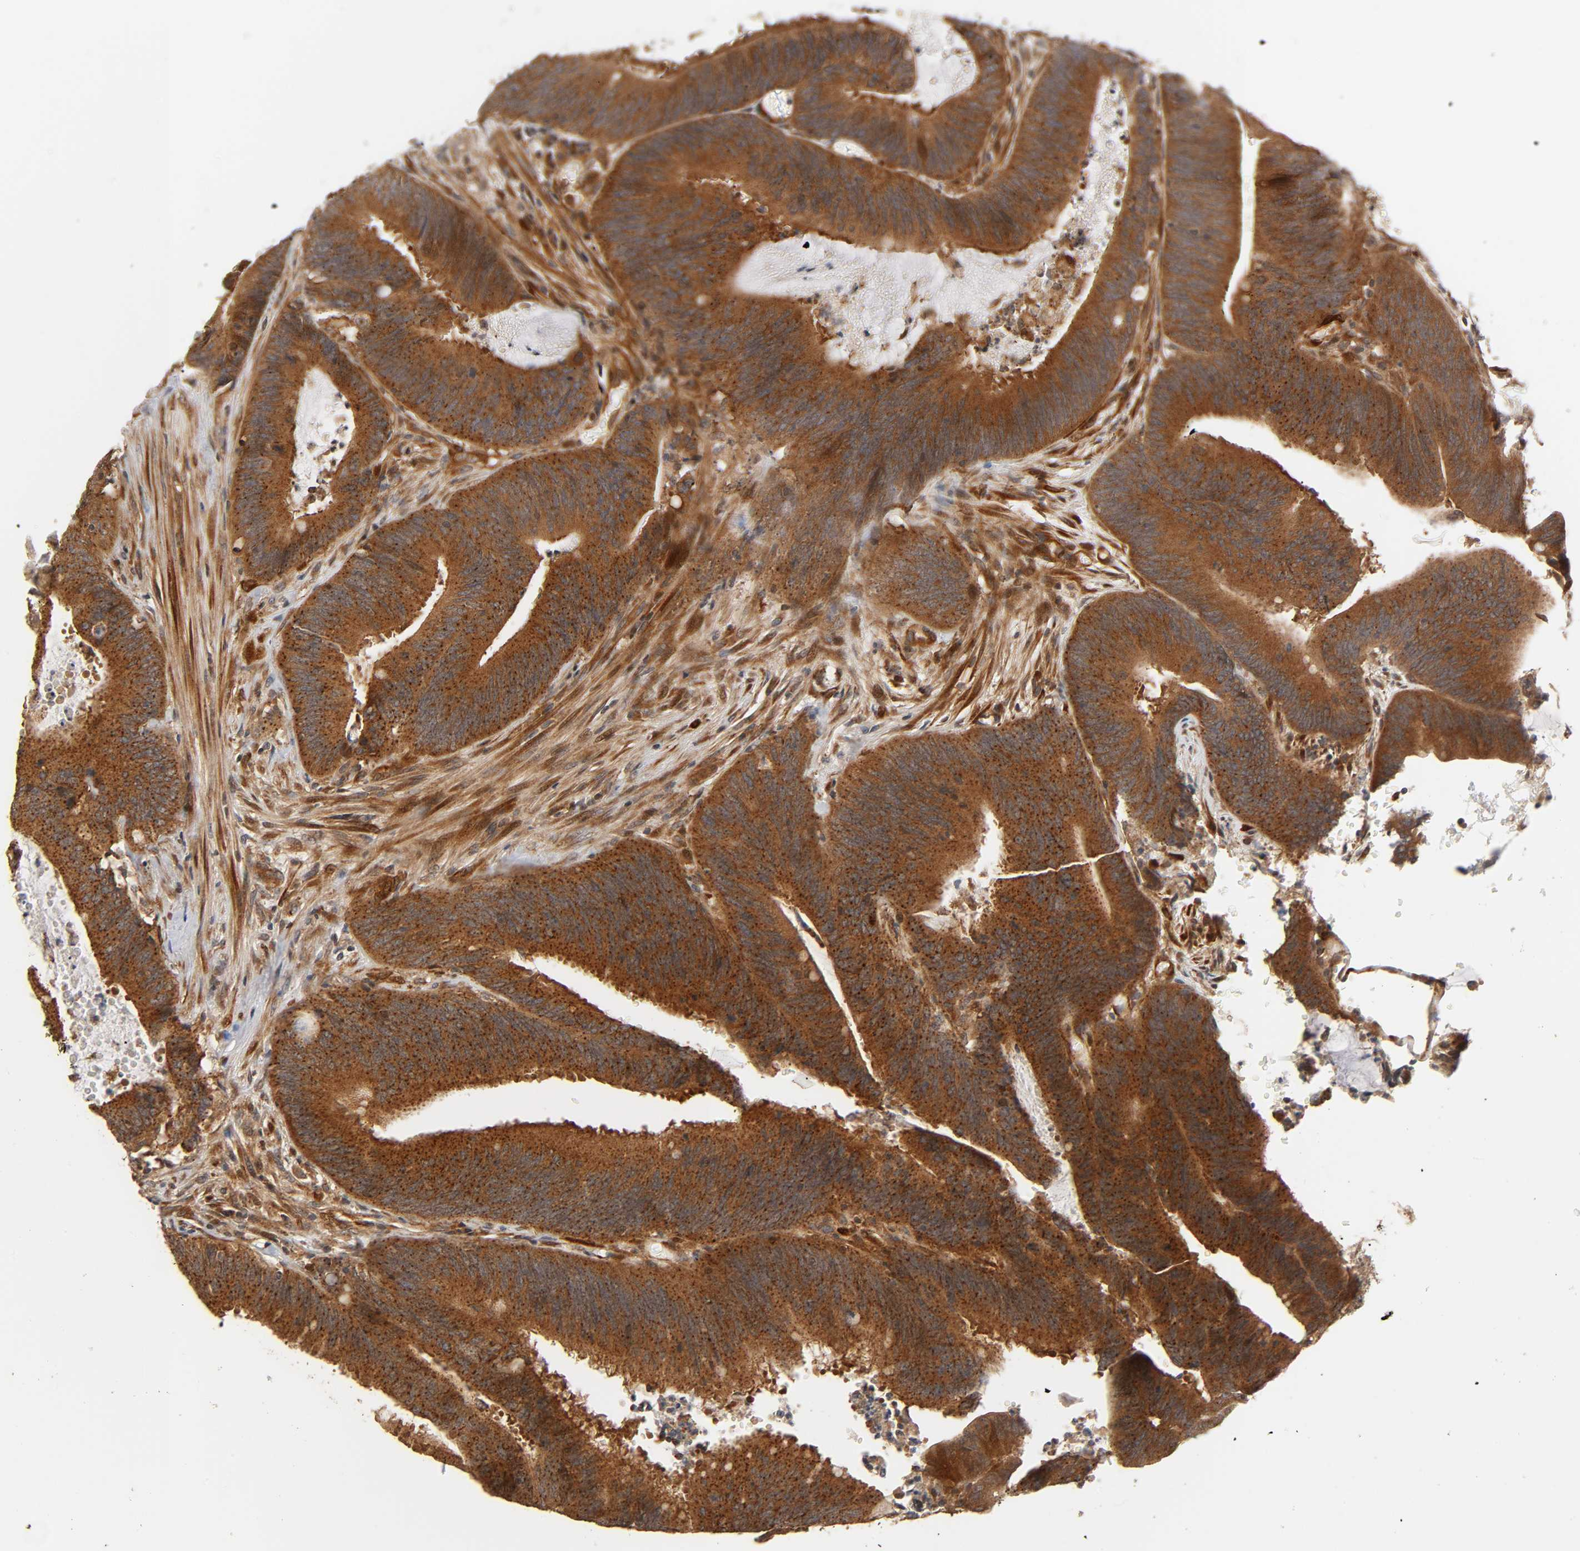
{"staining": {"intensity": "strong", "quantity": ">75%", "location": "cytoplasmic/membranous"}, "tissue": "colorectal cancer", "cell_type": "Tumor cells", "image_type": "cancer", "snomed": [{"axis": "morphology", "description": "Adenocarcinoma, NOS"}, {"axis": "topography", "description": "Rectum"}], "caption": "A brown stain shows strong cytoplasmic/membranous expression of a protein in human colorectal cancer (adenocarcinoma) tumor cells.", "gene": "NEMF", "patient": {"sex": "female", "age": 66}}